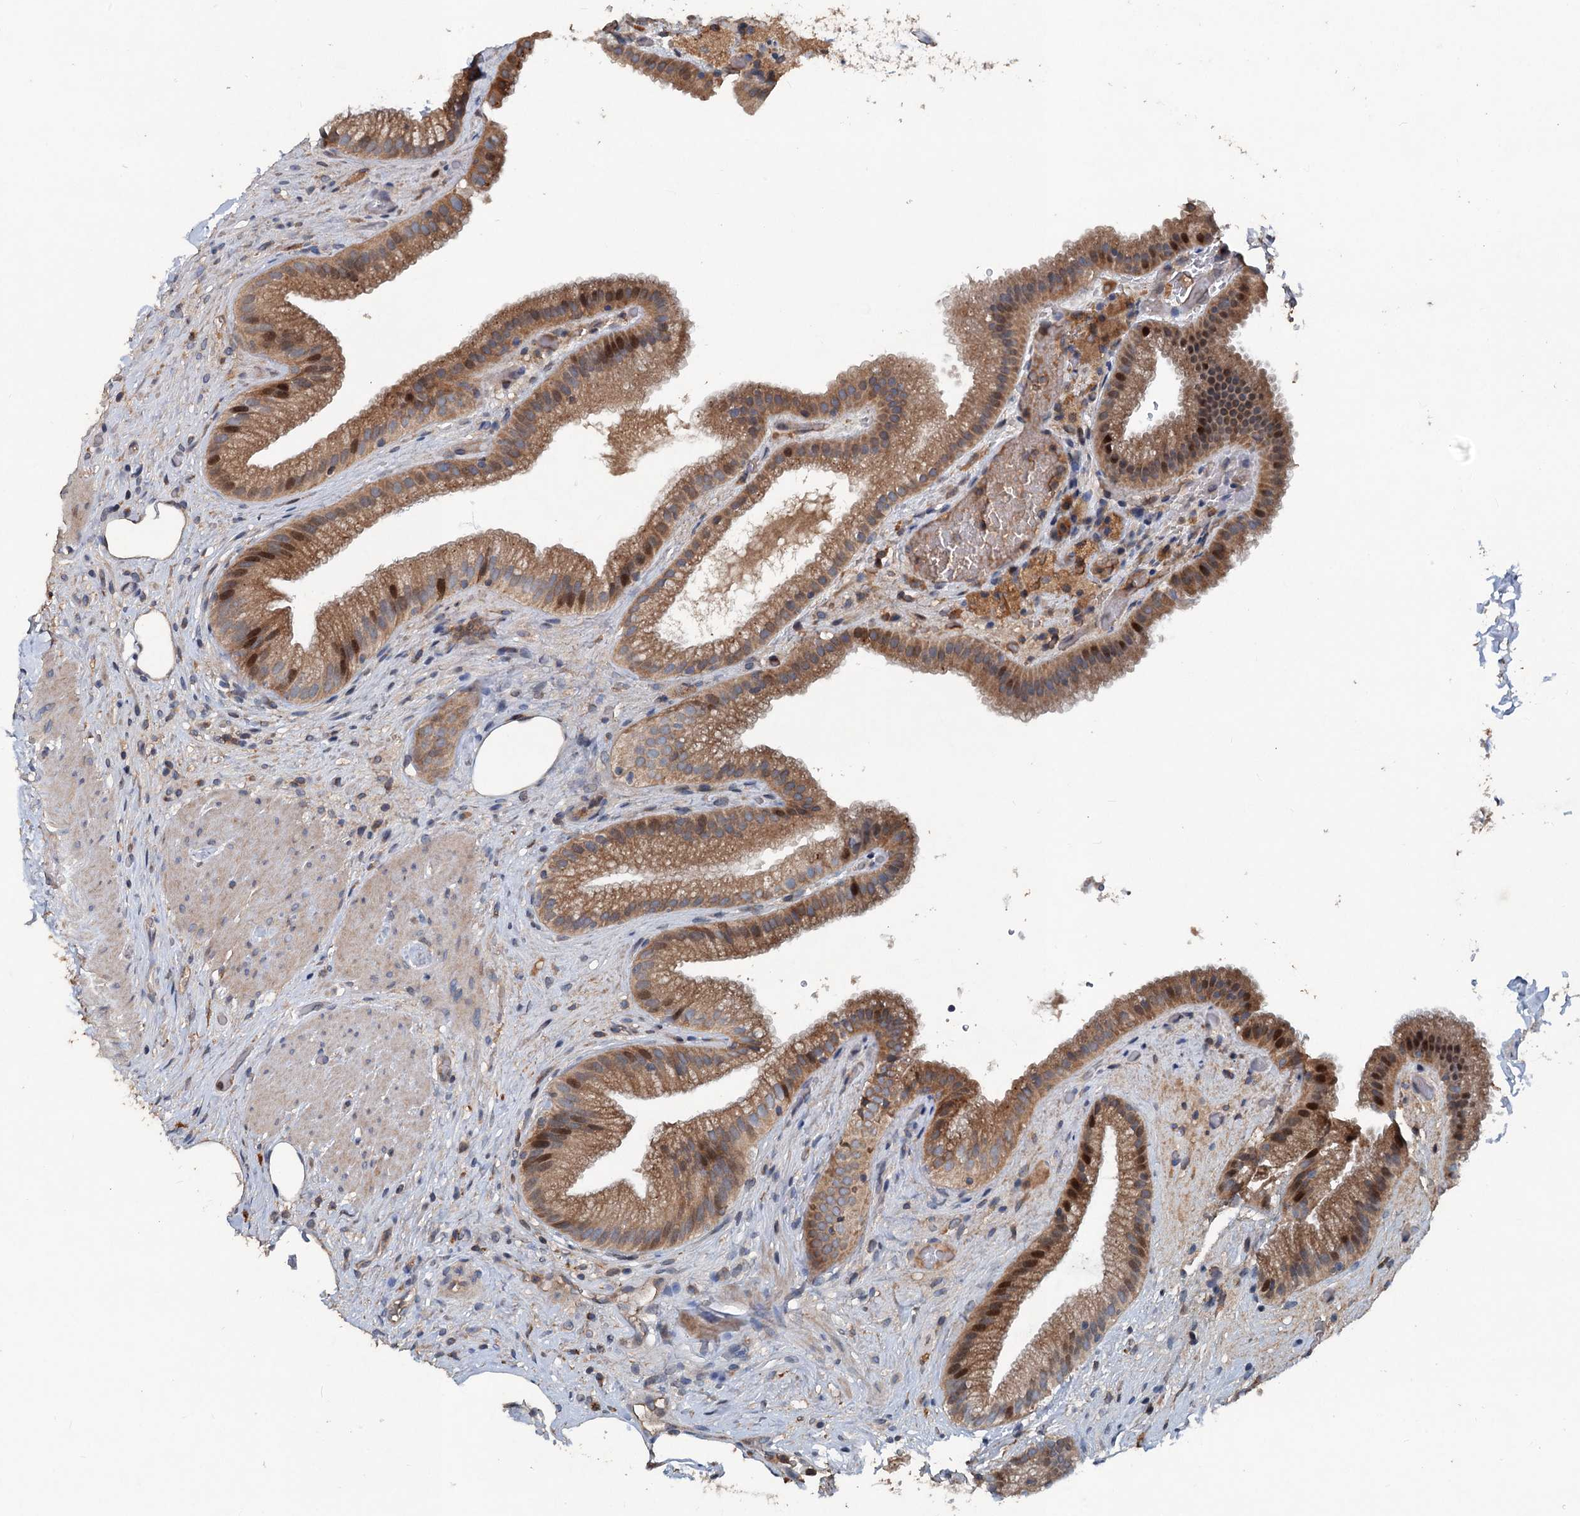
{"staining": {"intensity": "moderate", "quantity": ">75%", "location": "cytoplasmic/membranous,nuclear"}, "tissue": "gallbladder", "cell_type": "Glandular cells", "image_type": "normal", "snomed": [{"axis": "morphology", "description": "Normal tissue, NOS"}, {"axis": "morphology", "description": "Inflammation, NOS"}, {"axis": "topography", "description": "Gallbladder"}], "caption": "Moderate cytoplasmic/membranous,nuclear positivity for a protein is appreciated in approximately >75% of glandular cells of normal gallbladder using immunohistochemistry (IHC).", "gene": "TAPBPL", "patient": {"sex": "male", "age": 51}}